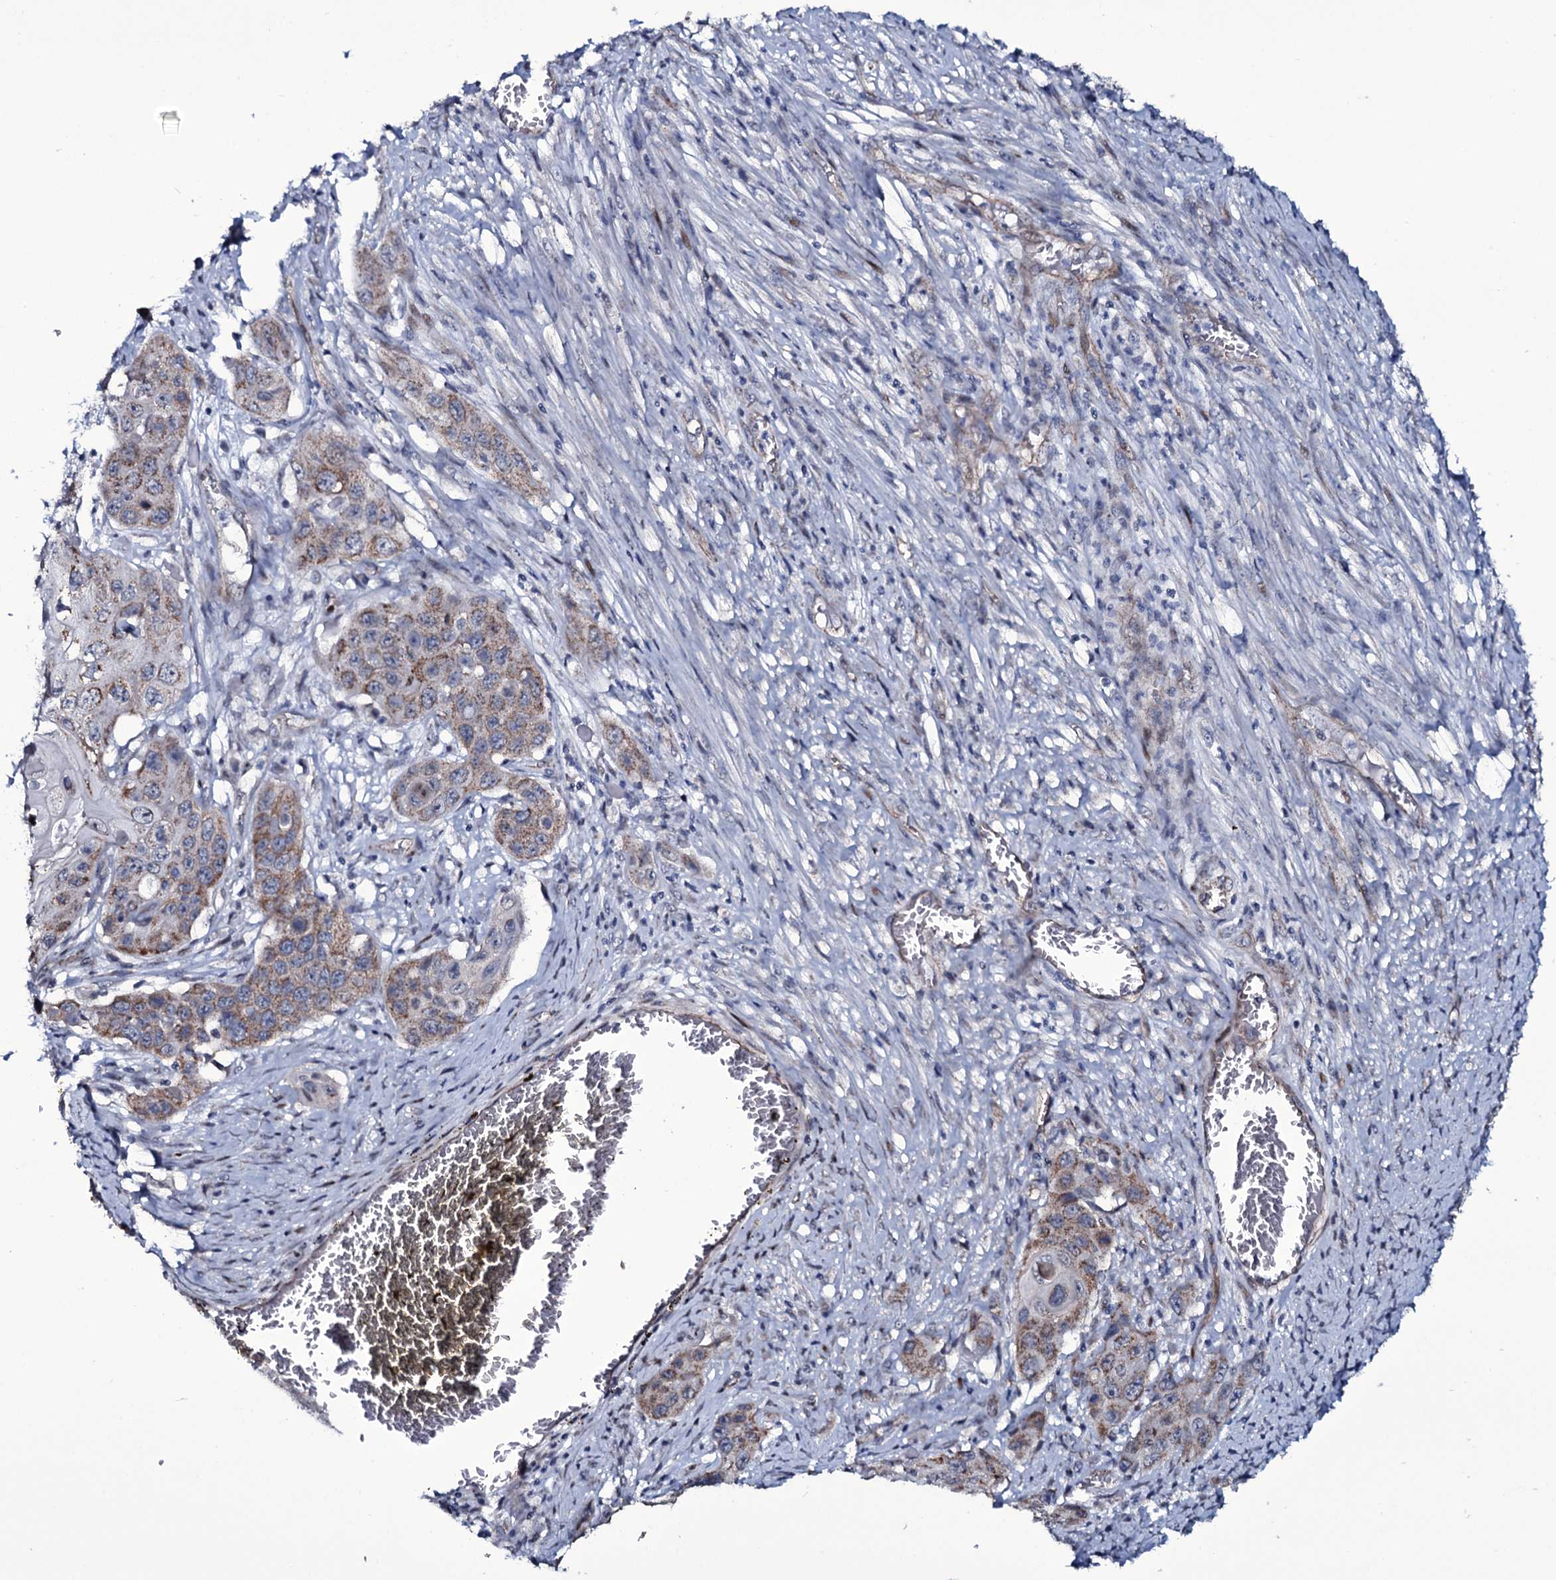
{"staining": {"intensity": "moderate", "quantity": ">75%", "location": "cytoplasmic/membranous"}, "tissue": "skin cancer", "cell_type": "Tumor cells", "image_type": "cancer", "snomed": [{"axis": "morphology", "description": "Squamous cell carcinoma, NOS"}, {"axis": "topography", "description": "Skin"}], "caption": "Immunohistochemistry histopathology image of neoplastic tissue: skin cancer (squamous cell carcinoma) stained using immunohistochemistry (IHC) displays medium levels of moderate protein expression localized specifically in the cytoplasmic/membranous of tumor cells, appearing as a cytoplasmic/membranous brown color.", "gene": "WIPF3", "patient": {"sex": "male", "age": 55}}